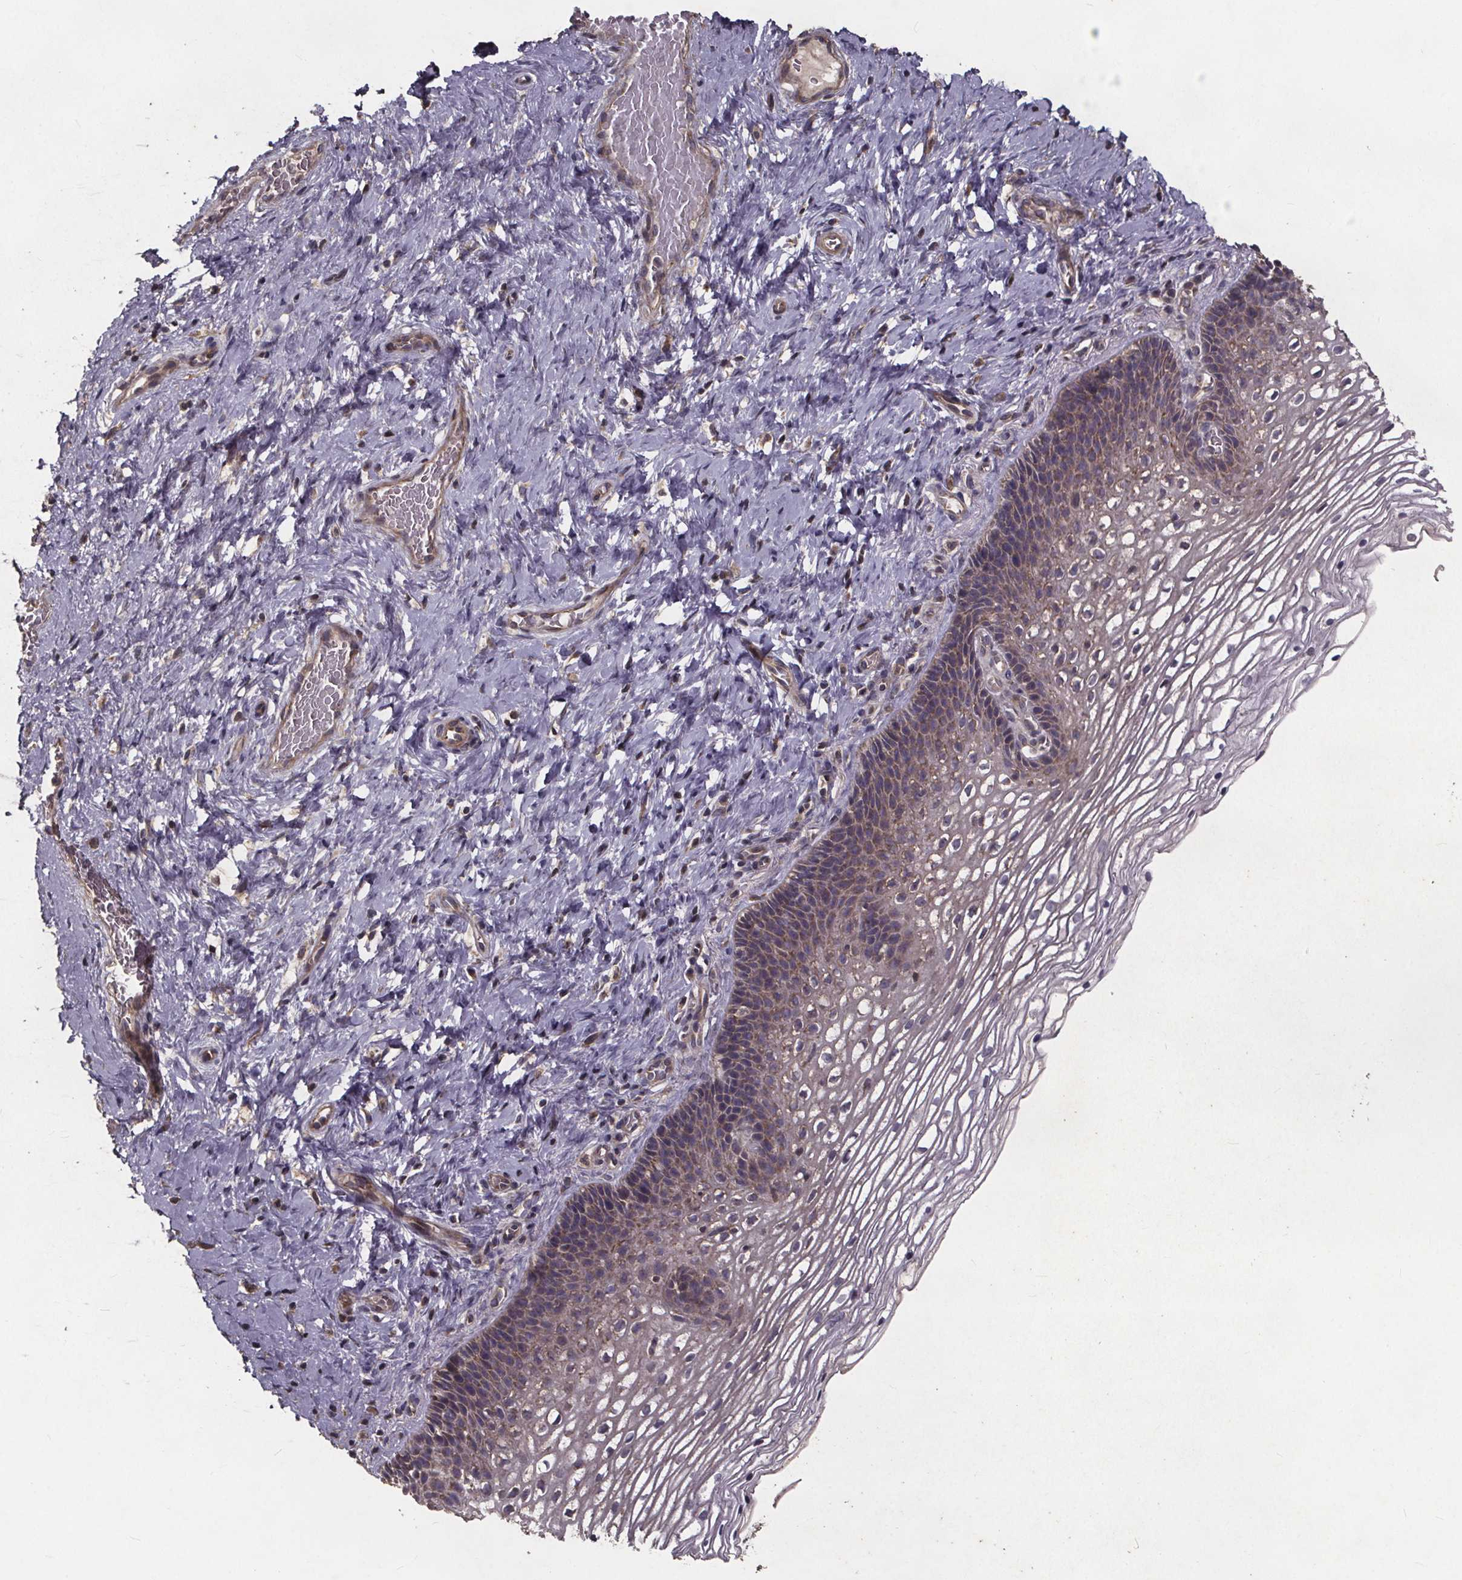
{"staining": {"intensity": "negative", "quantity": "none", "location": "none"}, "tissue": "cervix", "cell_type": "Glandular cells", "image_type": "normal", "snomed": [{"axis": "morphology", "description": "Normal tissue, NOS"}, {"axis": "topography", "description": "Cervix"}], "caption": "Immunohistochemistry (IHC) micrograph of normal cervix: cervix stained with DAB shows no significant protein staining in glandular cells. The staining is performed using DAB (3,3'-diaminobenzidine) brown chromogen with nuclei counter-stained in using hematoxylin.", "gene": "YME1L1", "patient": {"sex": "female", "age": 34}}